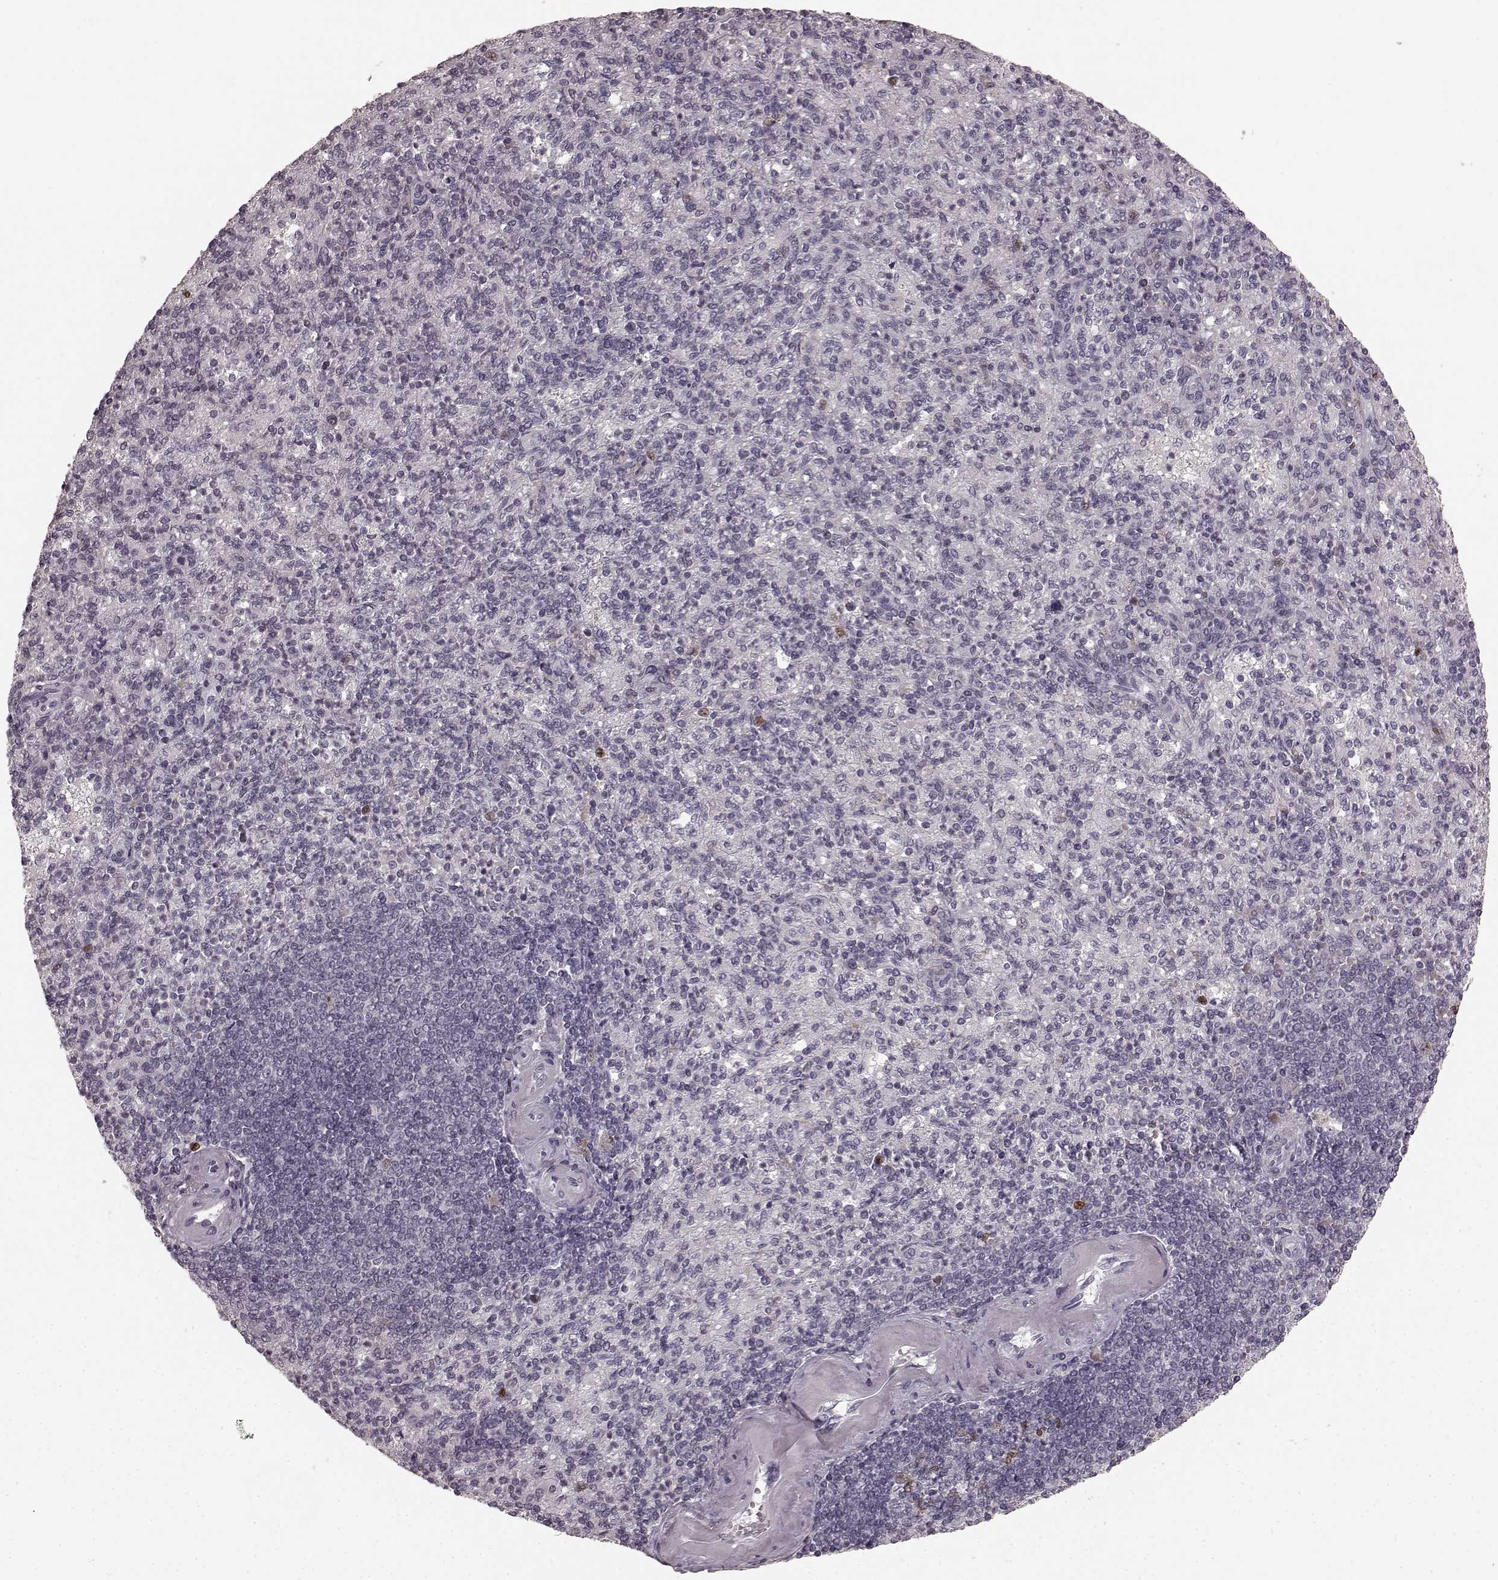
{"staining": {"intensity": "strong", "quantity": "<25%", "location": "nuclear"}, "tissue": "spleen", "cell_type": "Cells in red pulp", "image_type": "normal", "snomed": [{"axis": "morphology", "description": "Normal tissue, NOS"}, {"axis": "topography", "description": "Spleen"}], "caption": "Normal spleen demonstrates strong nuclear positivity in approximately <25% of cells in red pulp, visualized by immunohistochemistry. (Brightfield microscopy of DAB IHC at high magnification).", "gene": "CCNA2", "patient": {"sex": "female", "age": 74}}